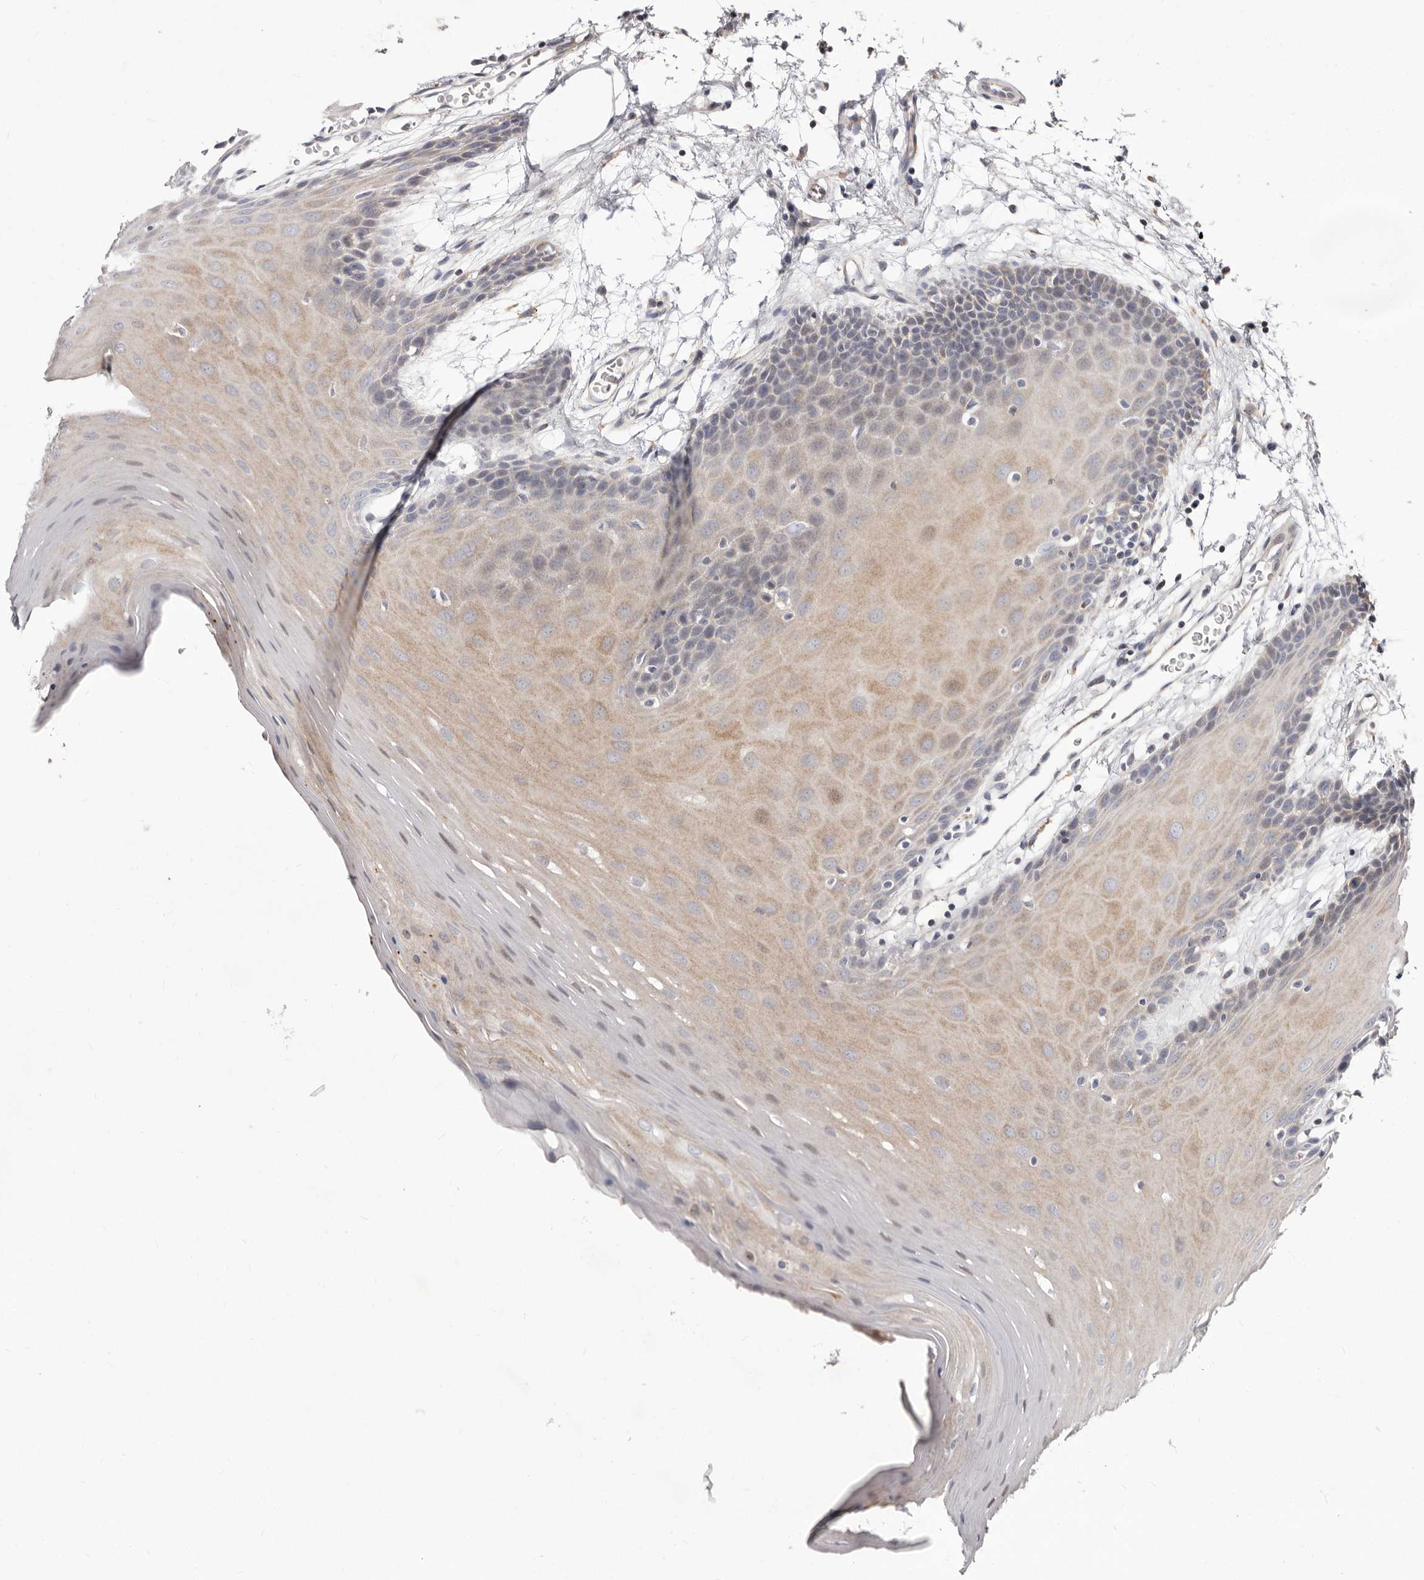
{"staining": {"intensity": "weak", "quantity": "25%-75%", "location": "cytoplasmic/membranous"}, "tissue": "oral mucosa", "cell_type": "Squamous epithelial cells", "image_type": "normal", "snomed": [{"axis": "morphology", "description": "Normal tissue, NOS"}, {"axis": "morphology", "description": "Squamous cell carcinoma, NOS"}, {"axis": "topography", "description": "Skeletal muscle"}, {"axis": "topography", "description": "Oral tissue"}, {"axis": "topography", "description": "Salivary gland"}, {"axis": "topography", "description": "Head-Neck"}], "caption": "Oral mucosa stained with DAB IHC displays low levels of weak cytoplasmic/membranous positivity in approximately 25%-75% of squamous epithelial cells. (DAB IHC, brown staining for protein, blue staining for nuclei).", "gene": "NUBPL", "patient": {"sex": "male", "age": 54}}